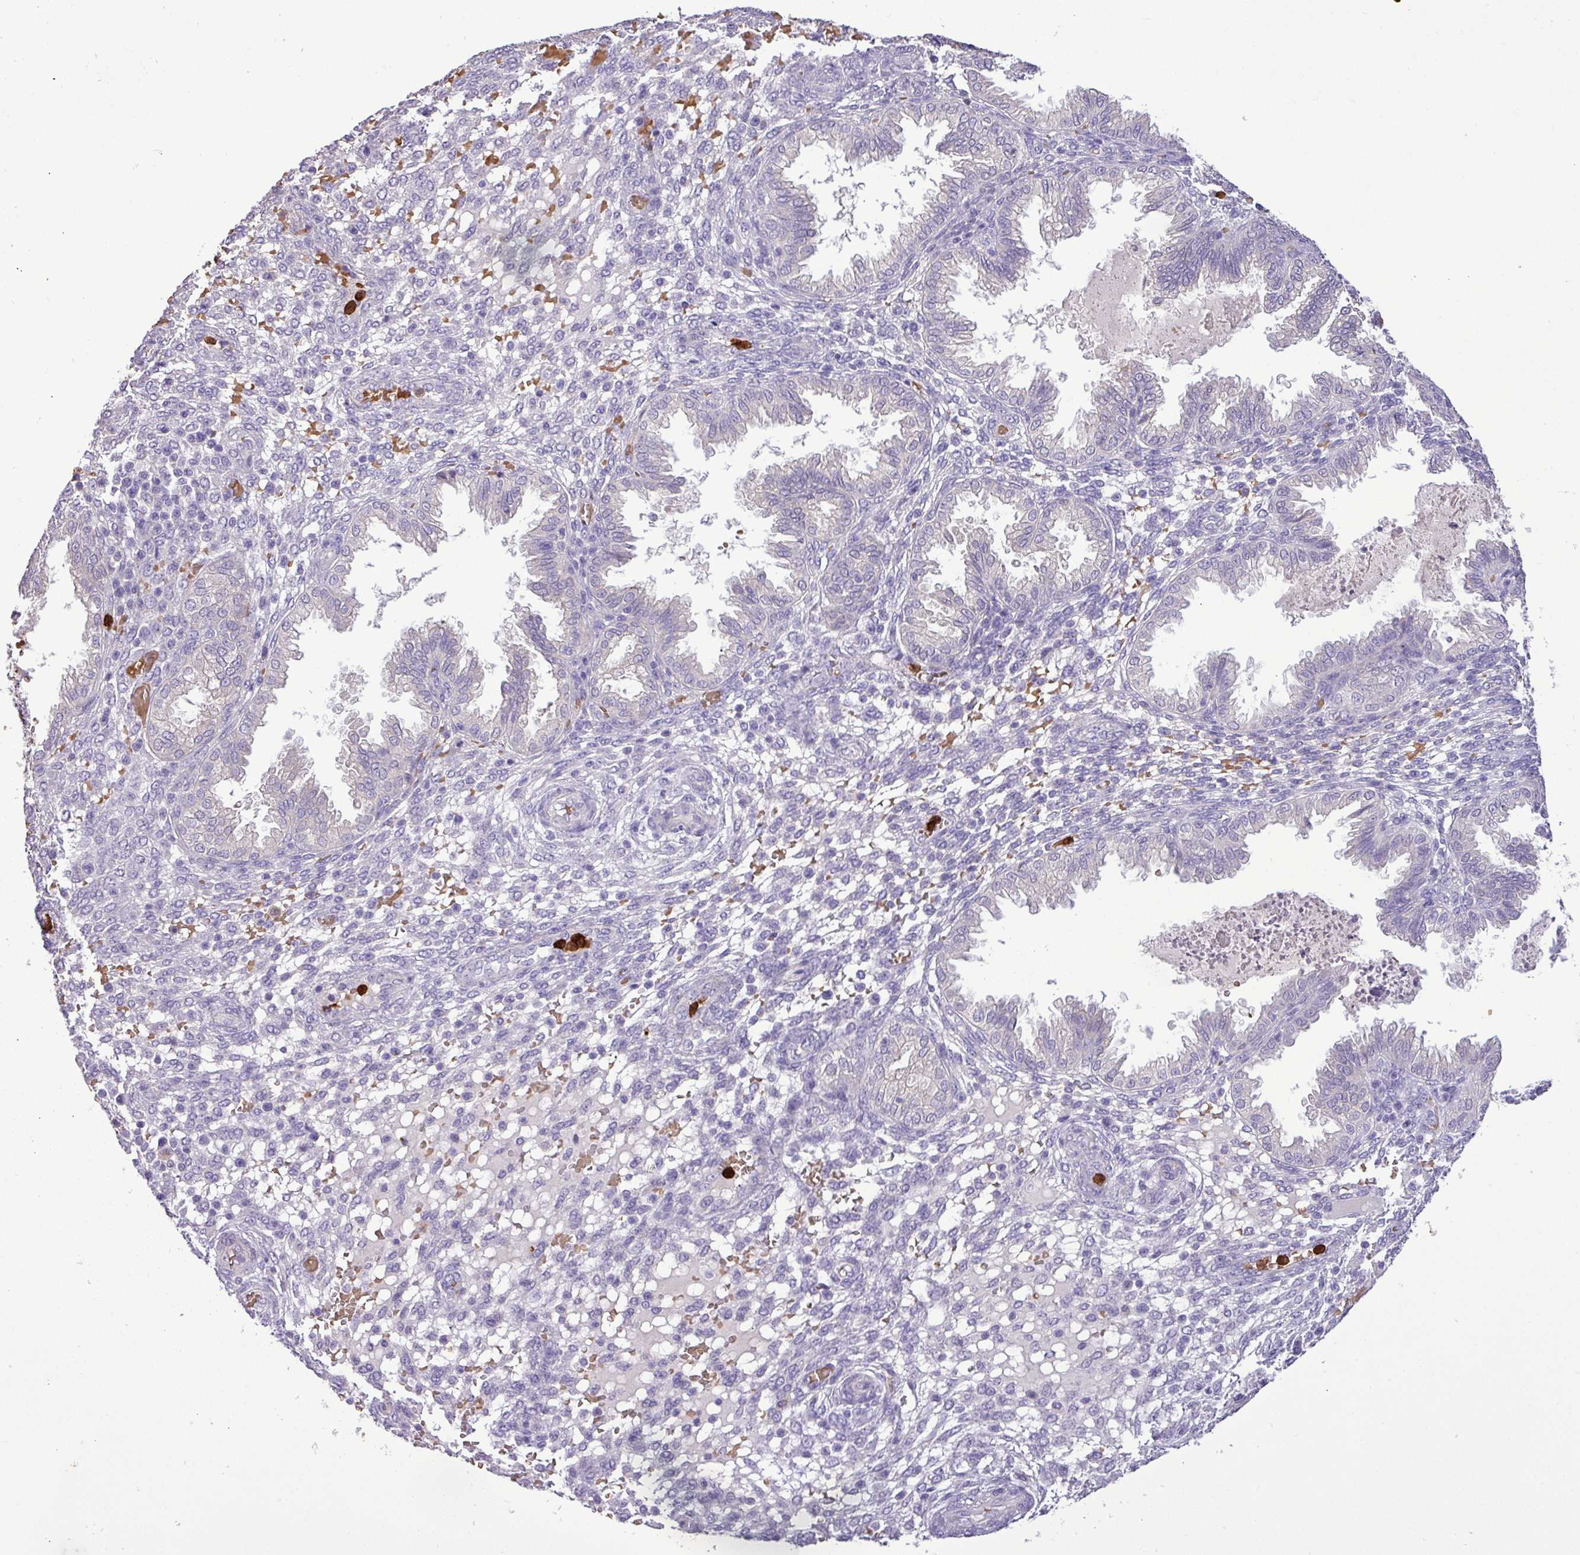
{"staining": {"intensity": "negative", "quantity": "none", "location": "none"}, "tissue": "endometrium", "cell_type": "Cells in endometrial stroma", "image_type": "normal", "snomed": [{"axis": "morphology", "description": "Normal tissue, NOS"}, {"axis": "topography", "description": "Endometrium"}], "caption": "Immunohistochemistry histopathology image of unremarkable endometrium stained for a protein (brown), which reveals no expression in cells in endometrial stroma.", "gene": "MGAT4B", "patient": {"sex": "female", "age": 33}}